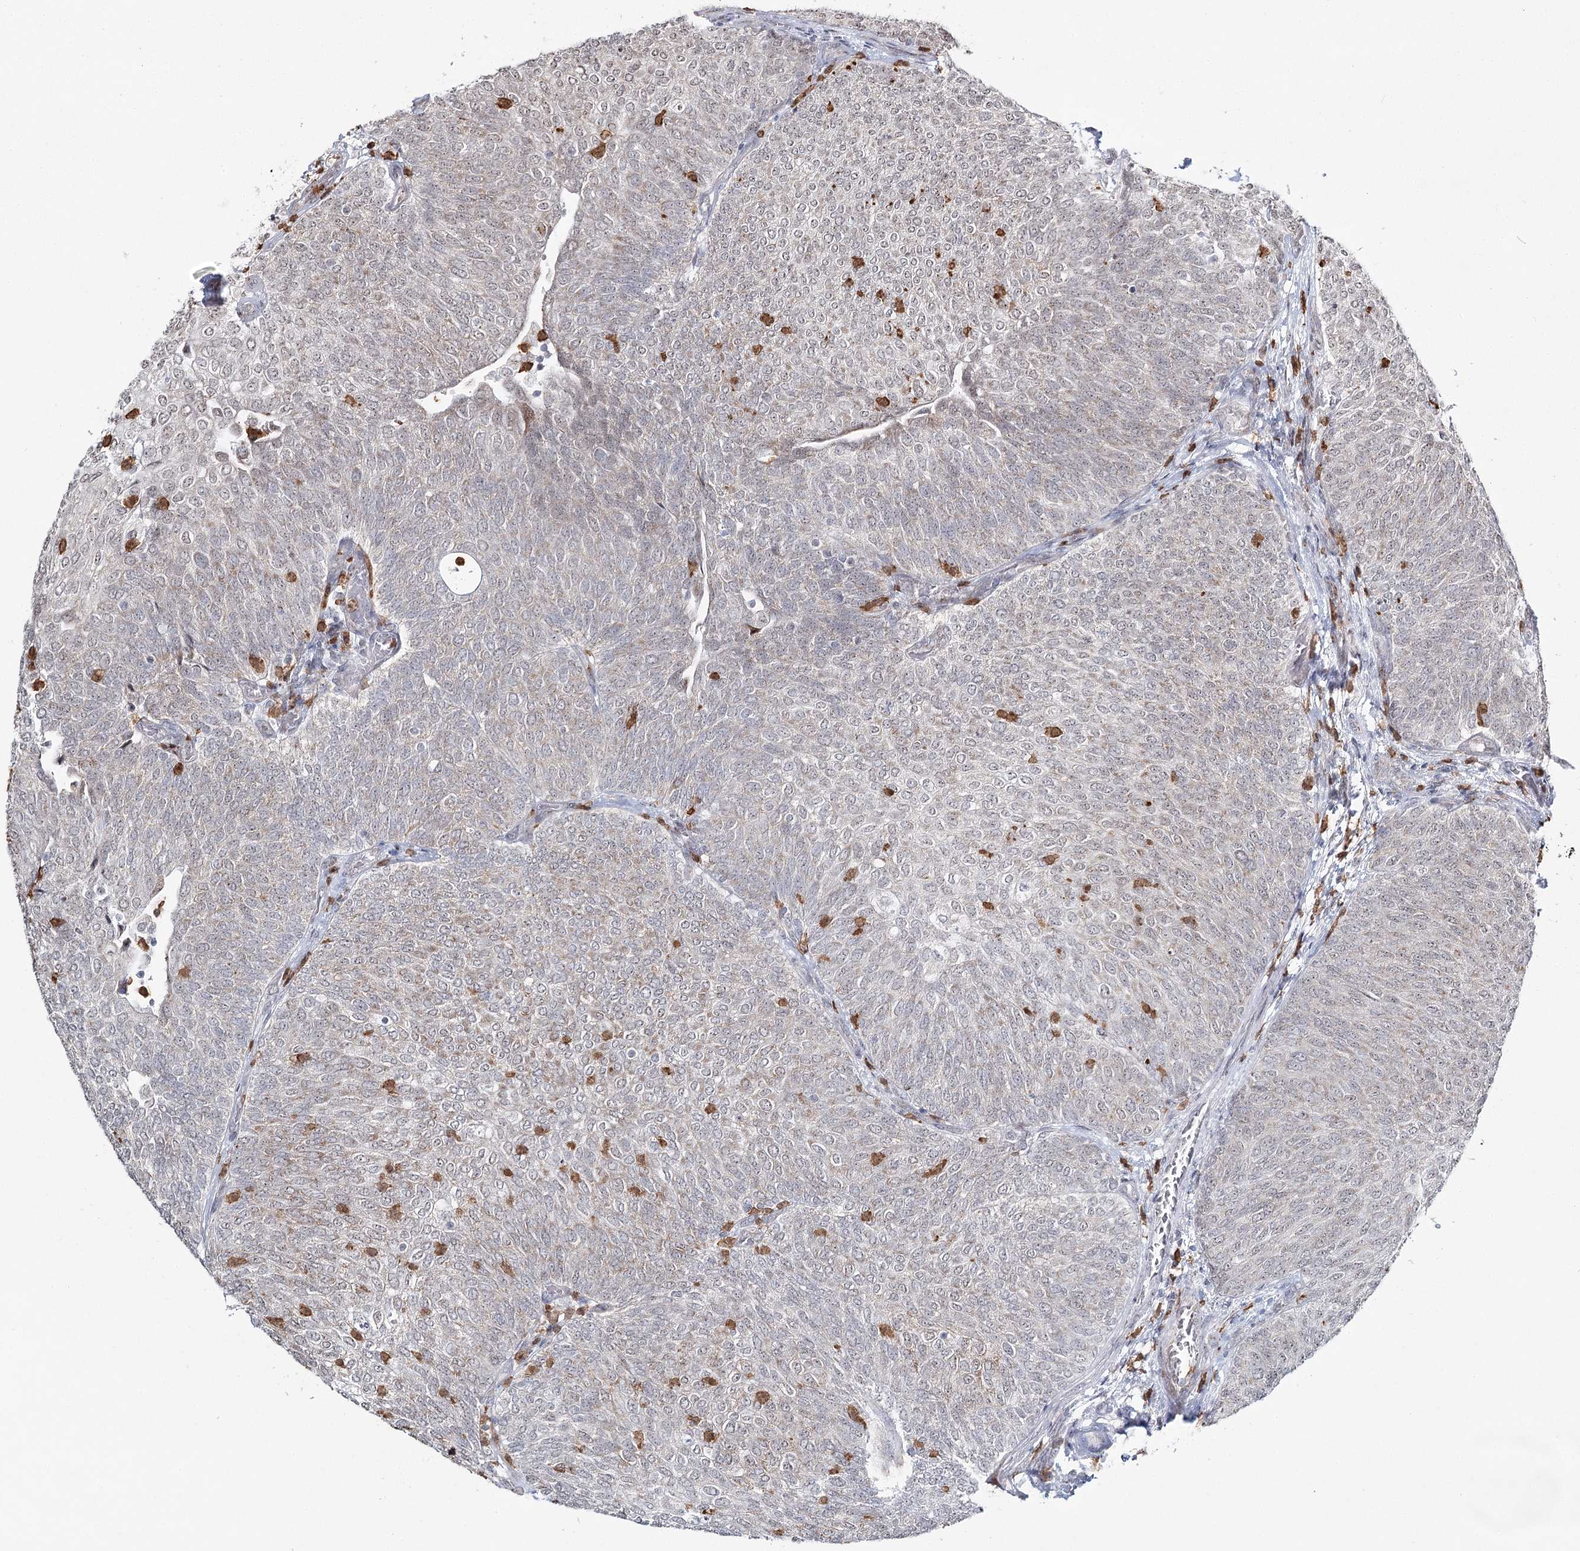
{"staining": {"intensity": "weak", "quantity": "25%-75%", "location": "cytoplasmic/membranous"}, "tissue": "urothelial cancer", "cell_type": "Tumor cells", "image_type": "cancer", "snomed": [{"axis": "morphology", "description": "Urothelial carcinoma, Low grade"}, {"axis": "topography", "description": "Urinary bladder"}], "caption": "This is a histology image of IHC staining of low-grade urothelial carcinoma, which shows weak expression in the cytoplasmic/membranous of tumor cells.", "gene": "ATAD1", "patient": {"sex": "female", "age": 79}}